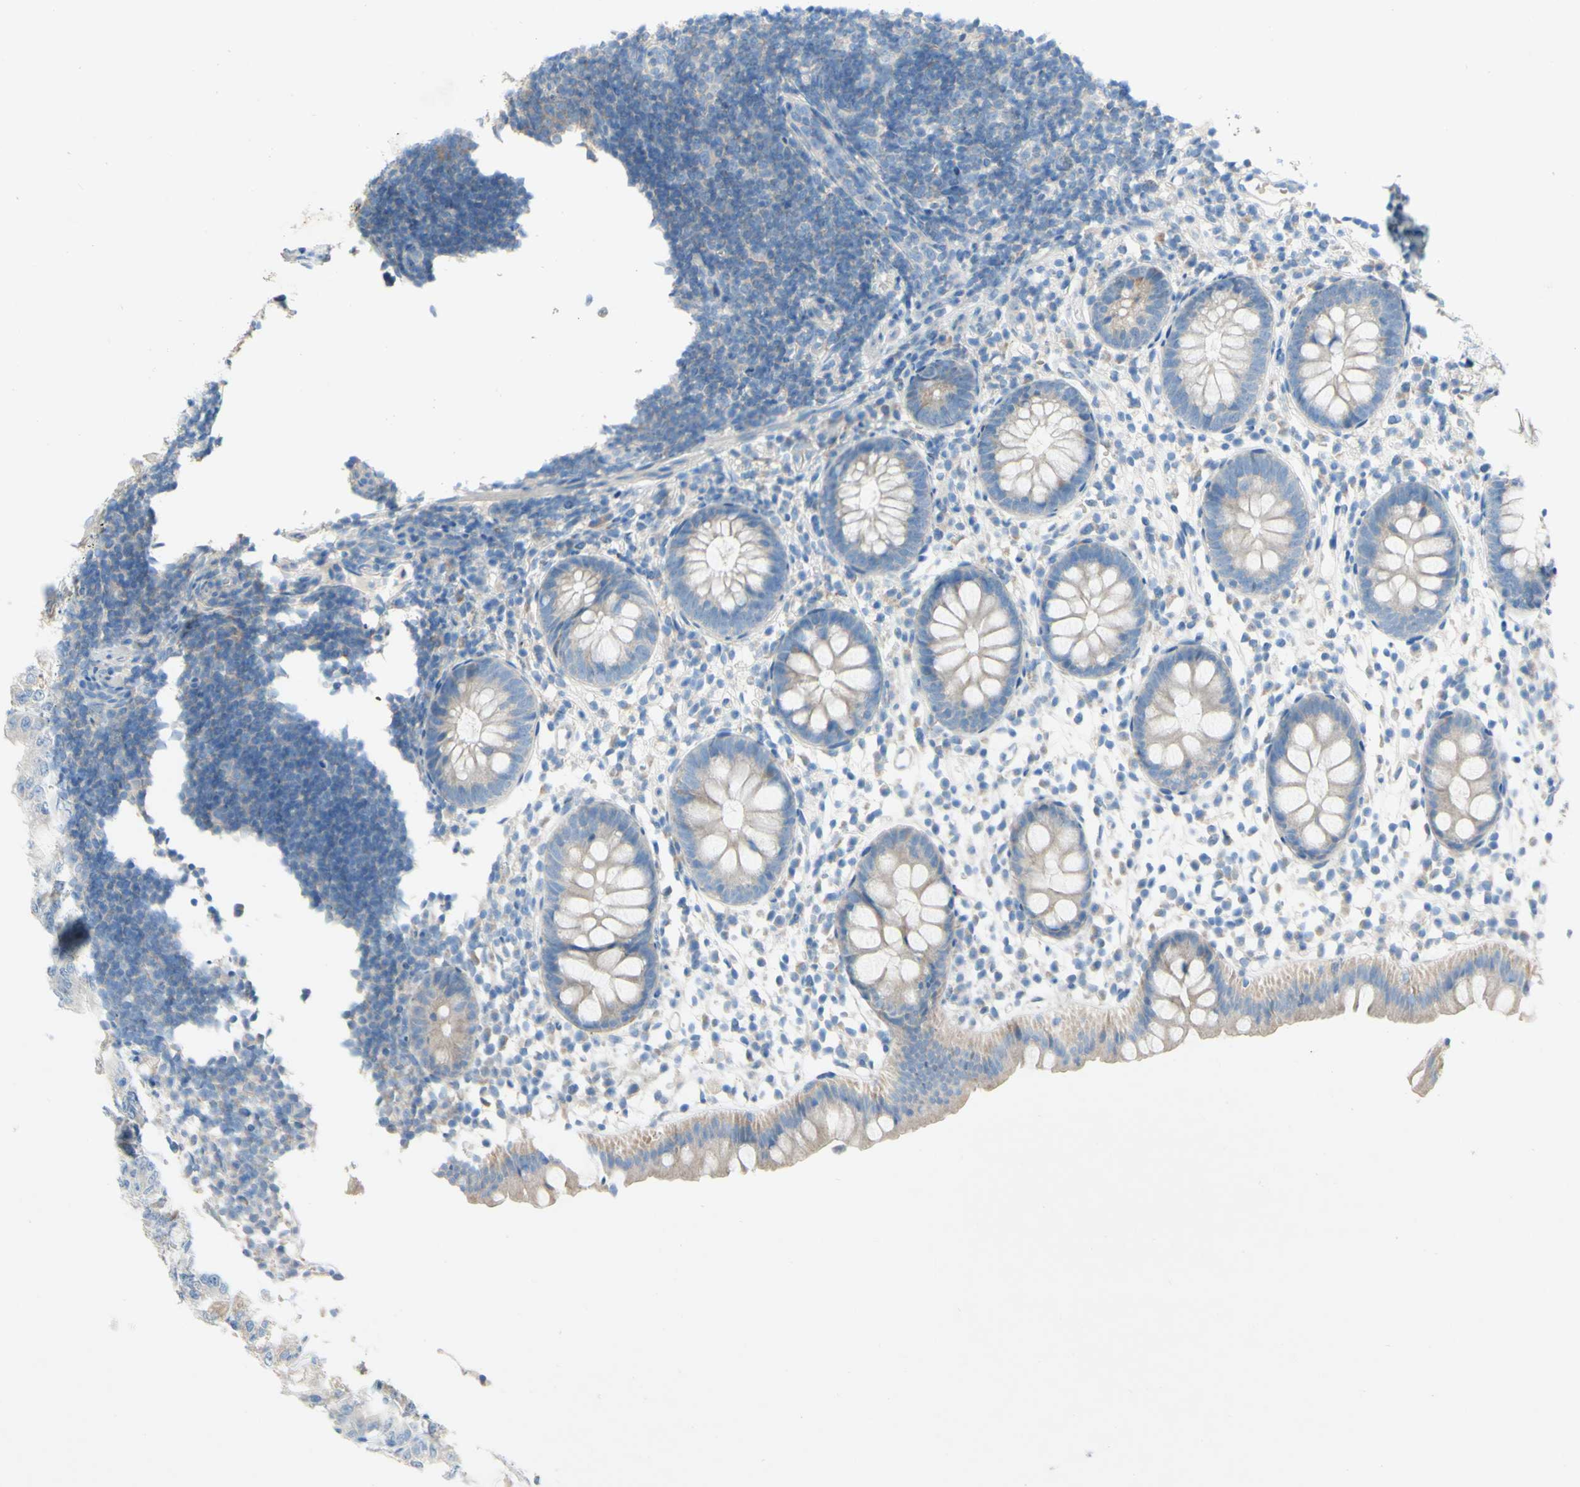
{"staining": {"intensity": "negative", "quantity": "none", "location": "none"}, "tissue": "appendix", "cell_type": "Glandular cells", "image_type": "normal", "snomed": [{"axis": "morphology", "description": "Normal tissue, NOS"}, {"axis": "topography", "description": "Appendix"}], "caption": "Immunohistochemistry (IHC) of benign appendix shows no positivity in glandular cells.", "gene": "ACADL", "patient": {"sex": "female", "age": 20}}